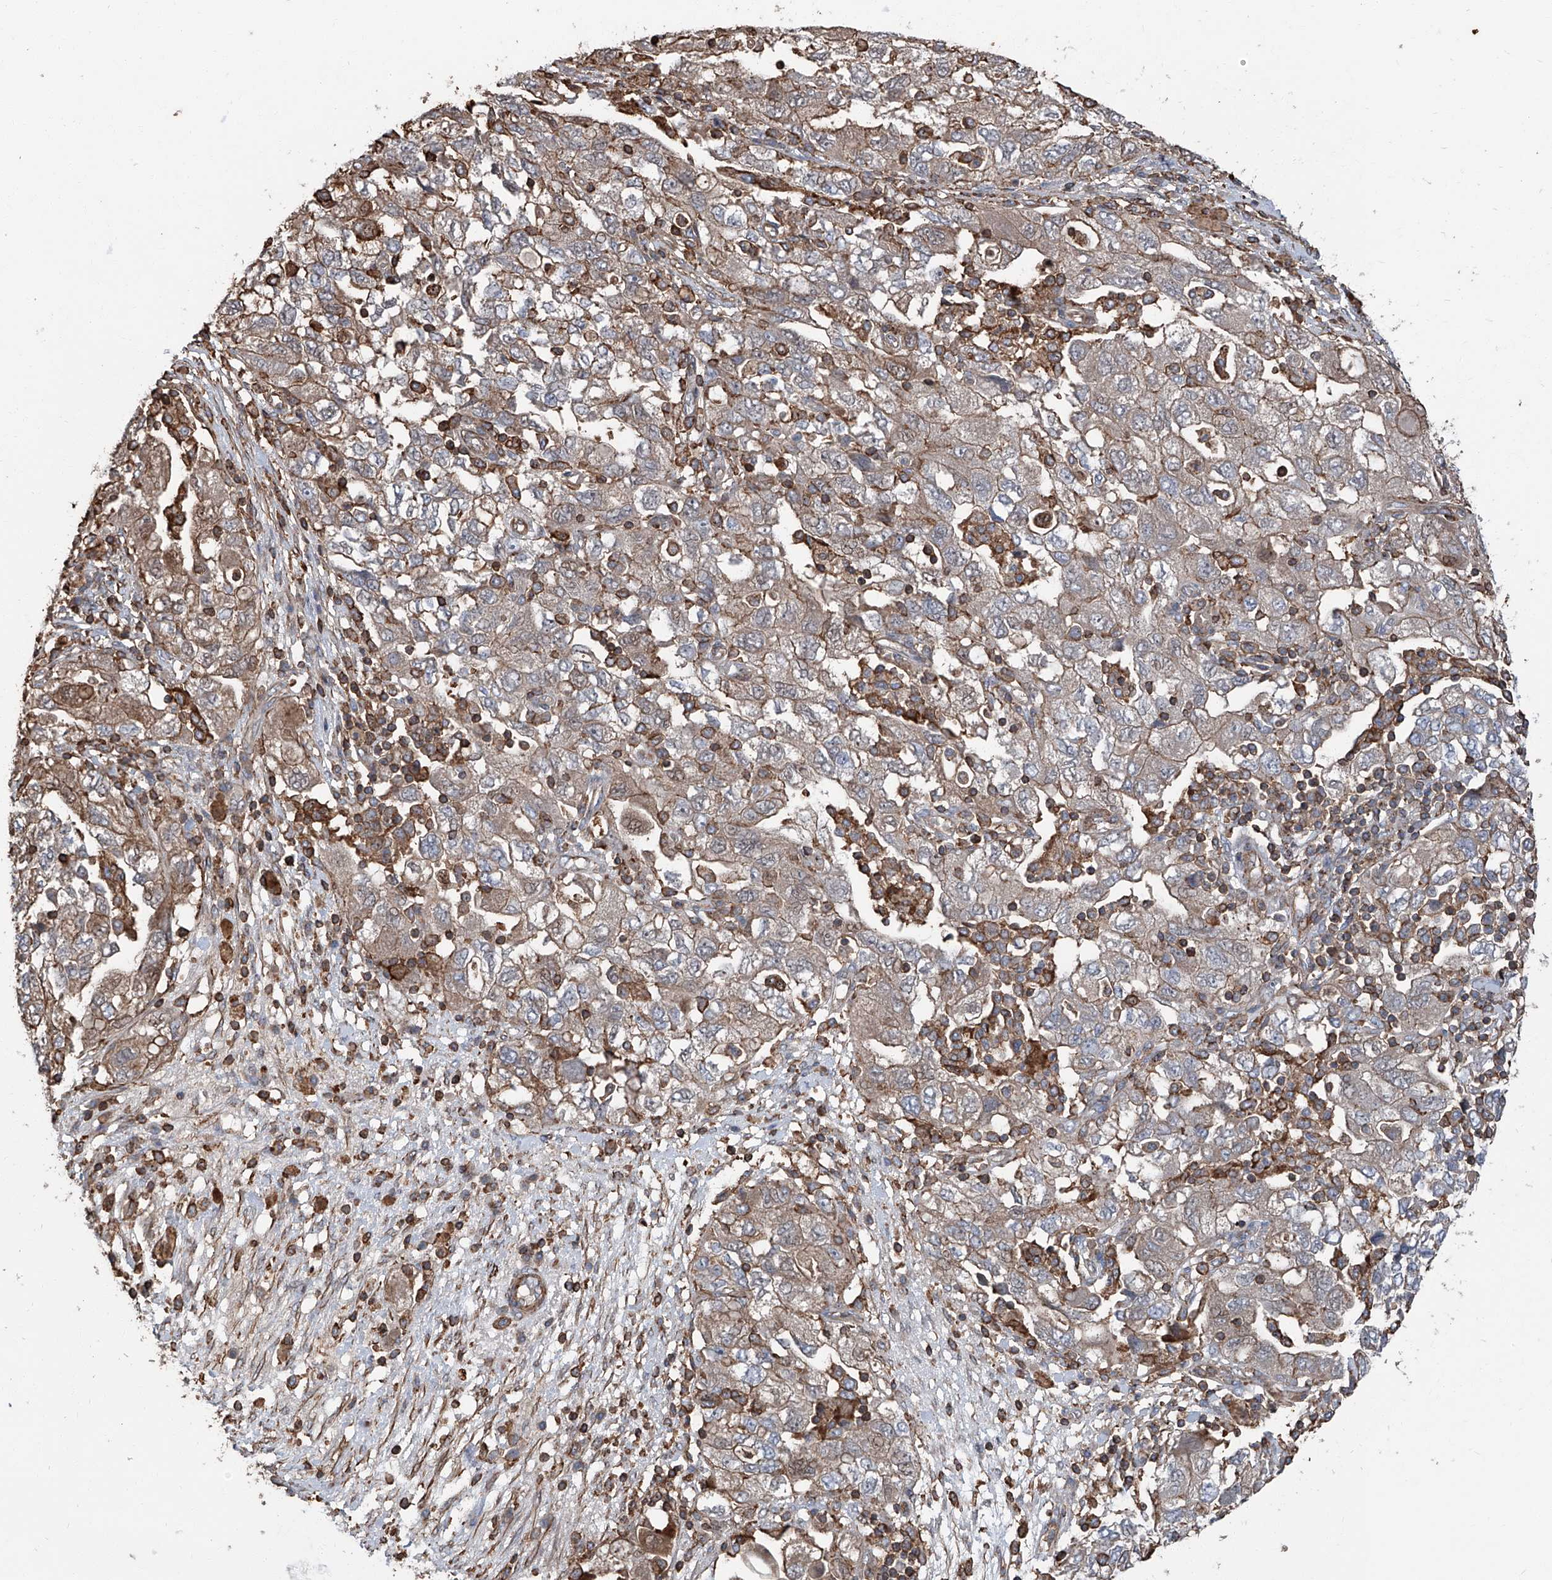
{"staining": {"intensity": "weak", "quantity": "25%-75%", "location": "cytoplasmic/membranous"}, "tissue": "ovarian cancer", "cell_type": "Tumor cells", "image_type": "cancer", "snomed": [{"axis": "morphology", "description": "Carcinoma, NOS"}, {"axis": "morphology", "description": "Cystadenocarcinoma, serous, NOS"}, {"axis": "topography", "description": "Ovary"}], "caption": "An image of human ovarian cancer (carcinoma) stained for a protein shows weak cytoplasmic/membranous brown staining in tumor cells.", "gene": "PIEZO2", "patient": {"sex": "female", "age": 69}}